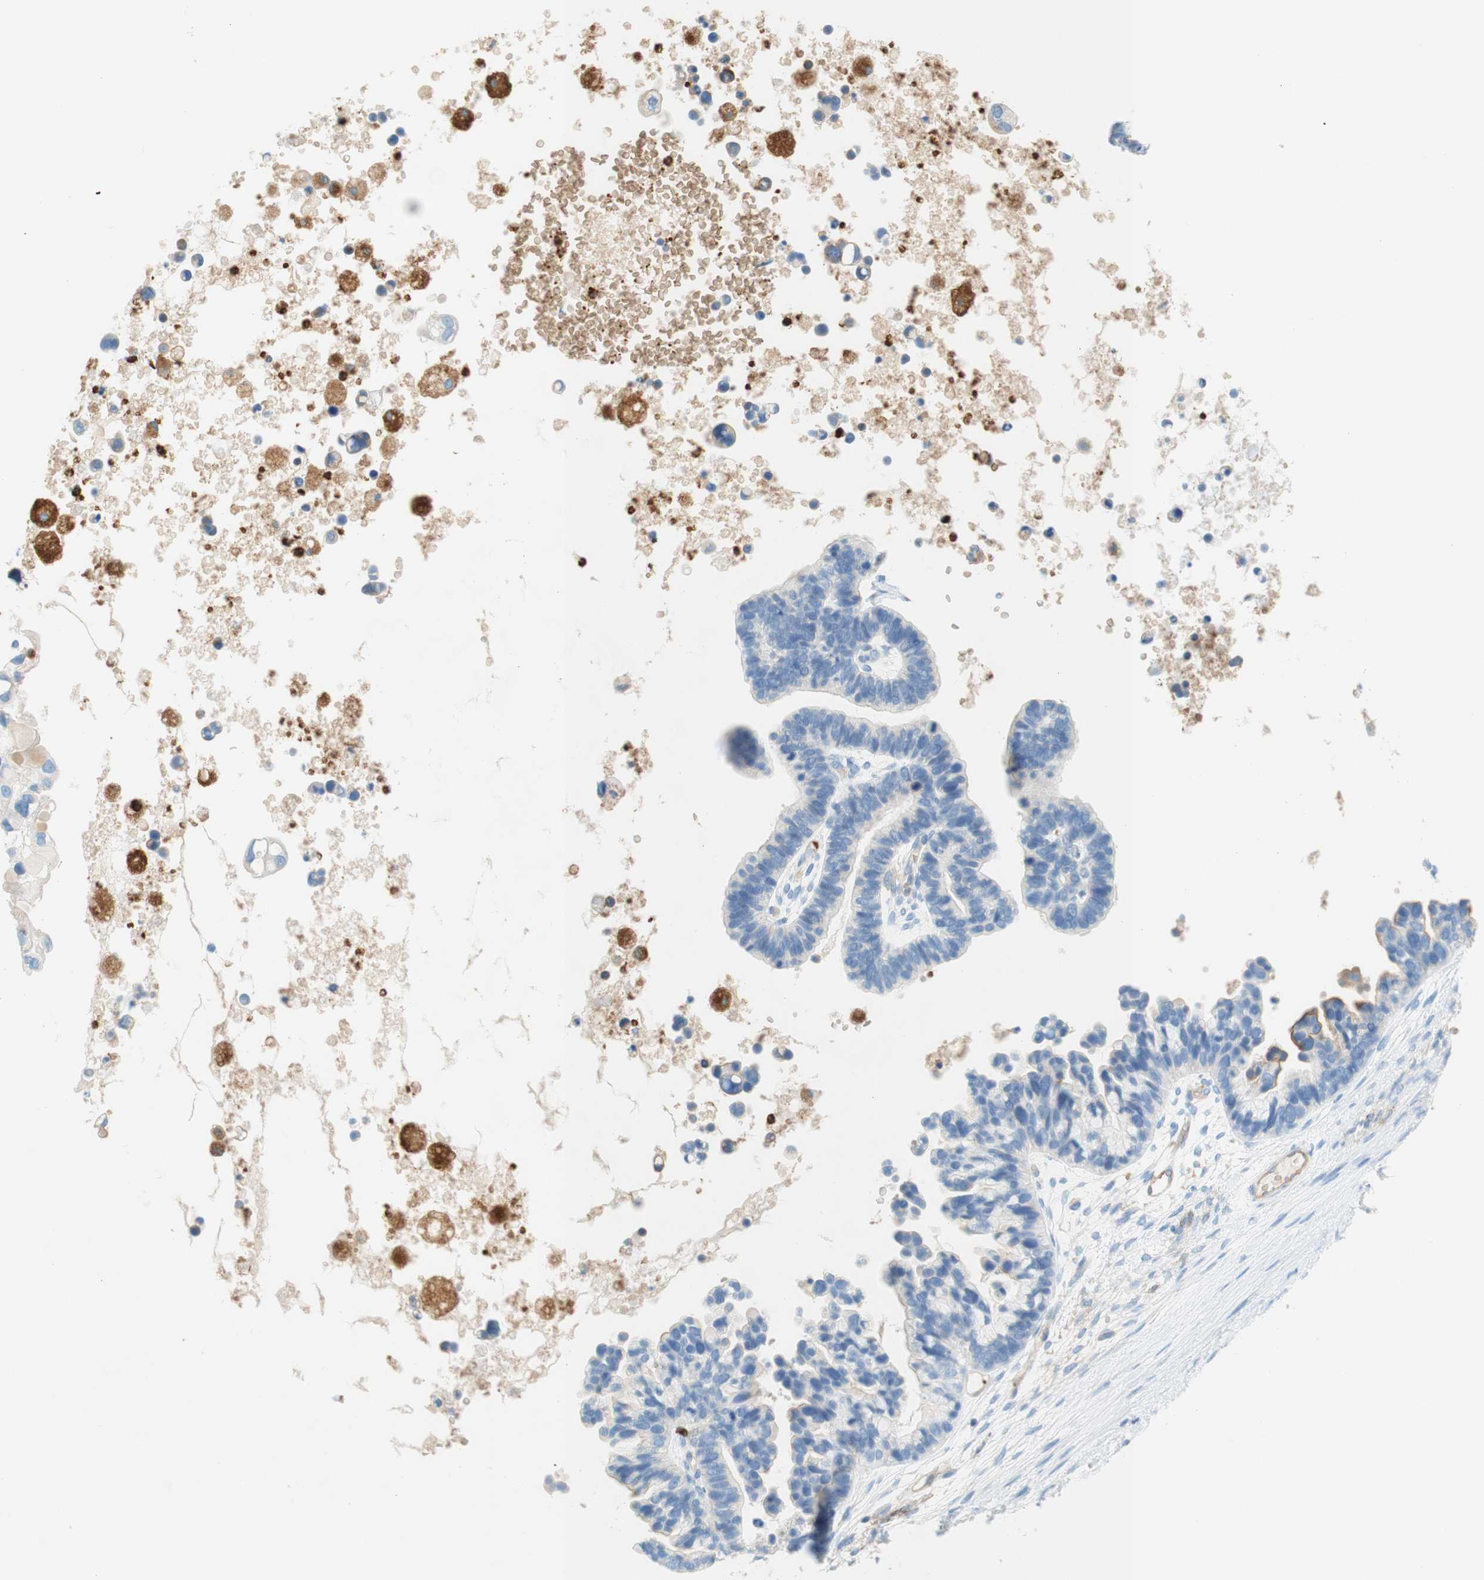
{"staining": {"intensity": "weak", "quantity": "<25%", "location": "cytoplasmic/membranous"}, "tissue": "ovarian cancer", "cell_type": "Tumor cells", "image_type": "cancer", "snomed": [{"axis": "morphology", "description": "Cystadenocarcinoma, serous, NOS"}, {"axis": "topography", "description": "Ovary"}], "caption": "This is a image of IHC staining of serous cystadenocarcinoma (ovarian), which shows no staining in tumor cells.", "gene": "STOM", "patient": {"sex": "female", "age": 56}}